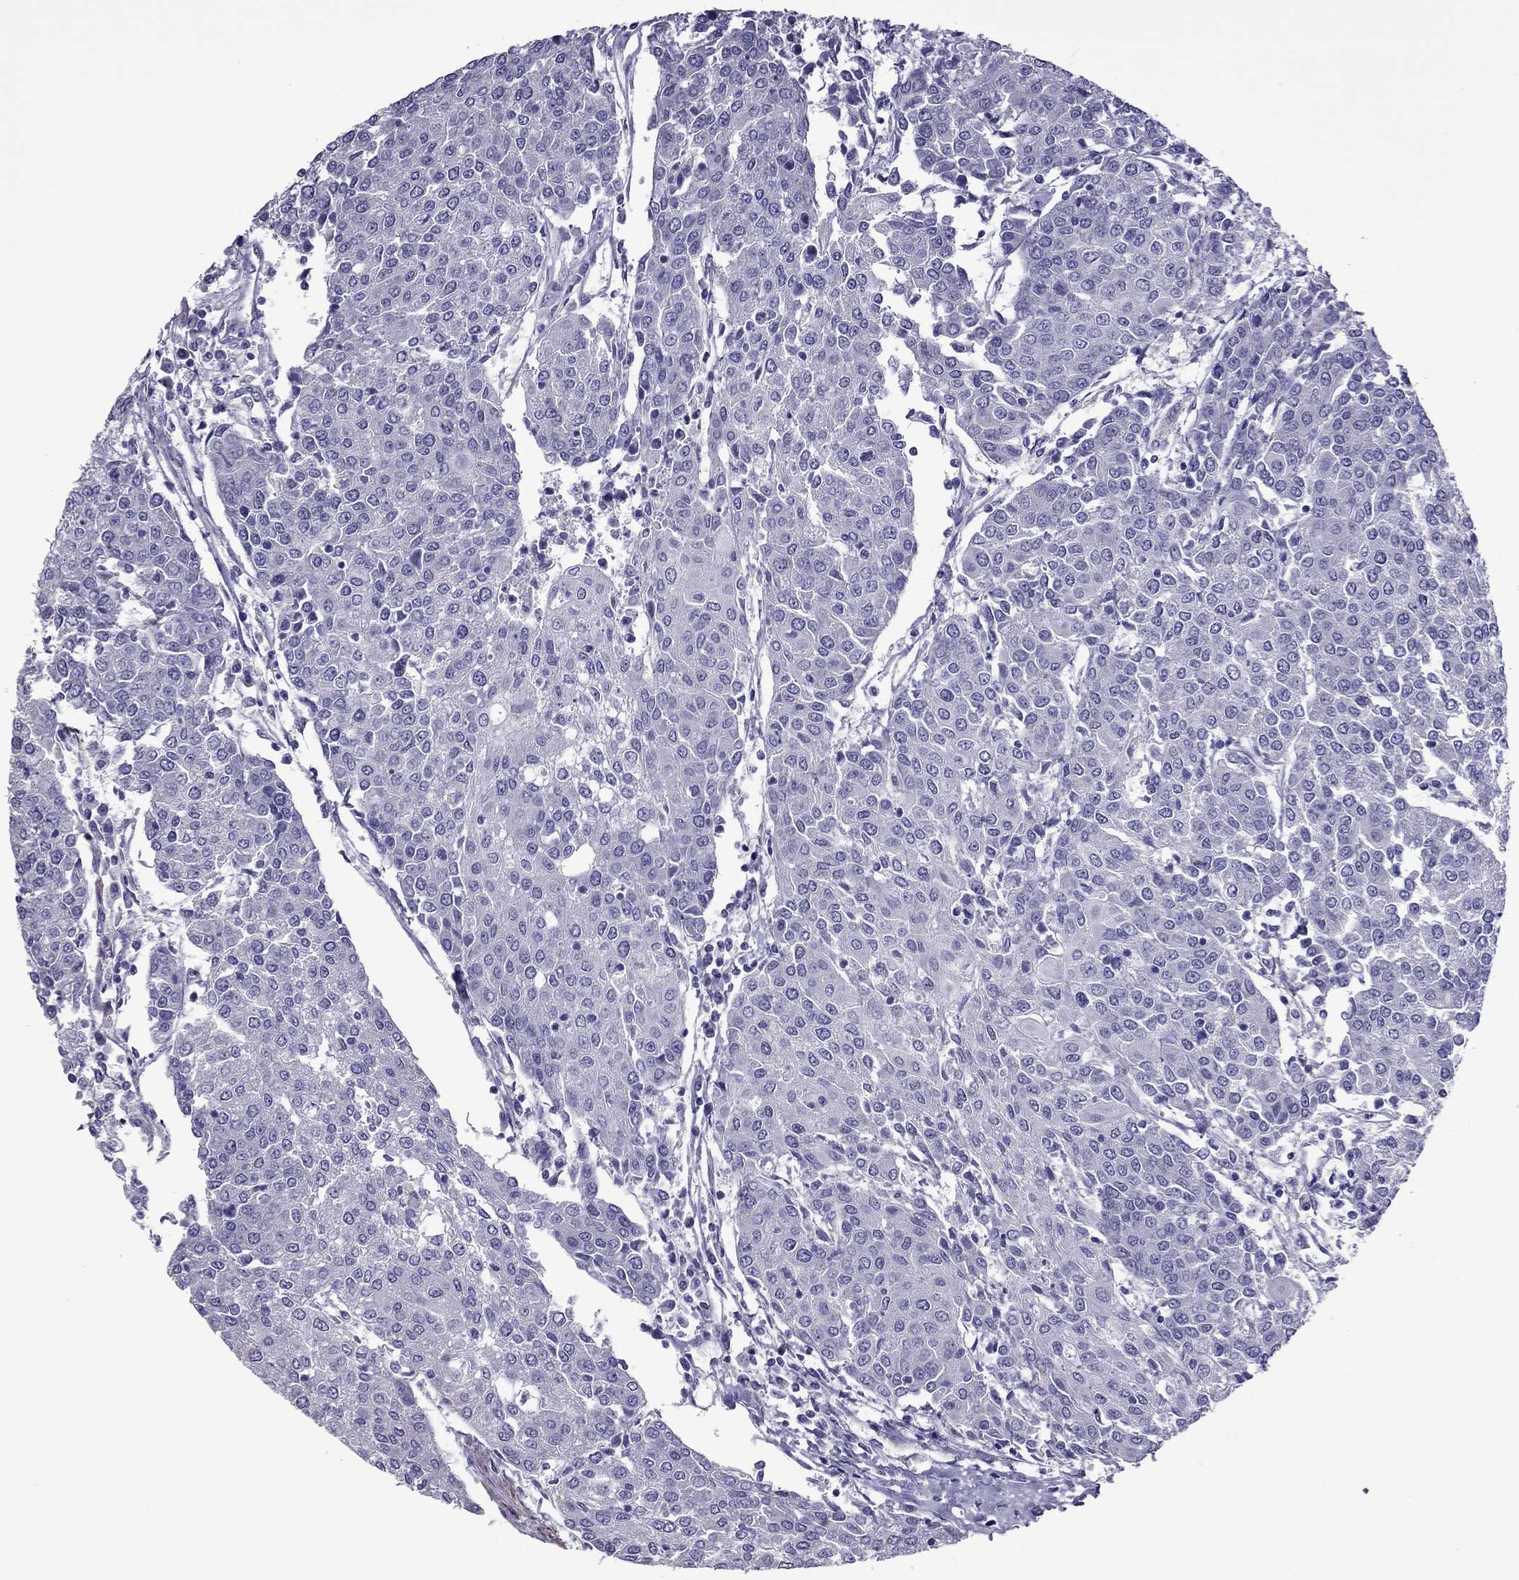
{"staining": {"intensity": "negative", "quantity": "none", "location": "none"}, "tissue": "urothelial cancer", "cell_type": "Tumor cells", "image_type": "cancer", "snomed": [{"axis": "morphology", "description": "Urothelial carcinoma, High grade"}, {"axis": "topography", "description": "Urinary bladder"}], "caption": "This is a micrograph of immunohistochemistry staining of urothelial carcinoma (high-grade), which shows no expression in tumor cells.", "gene": "SLC16A8", "patient": {"sex": "female", "age": 85}}